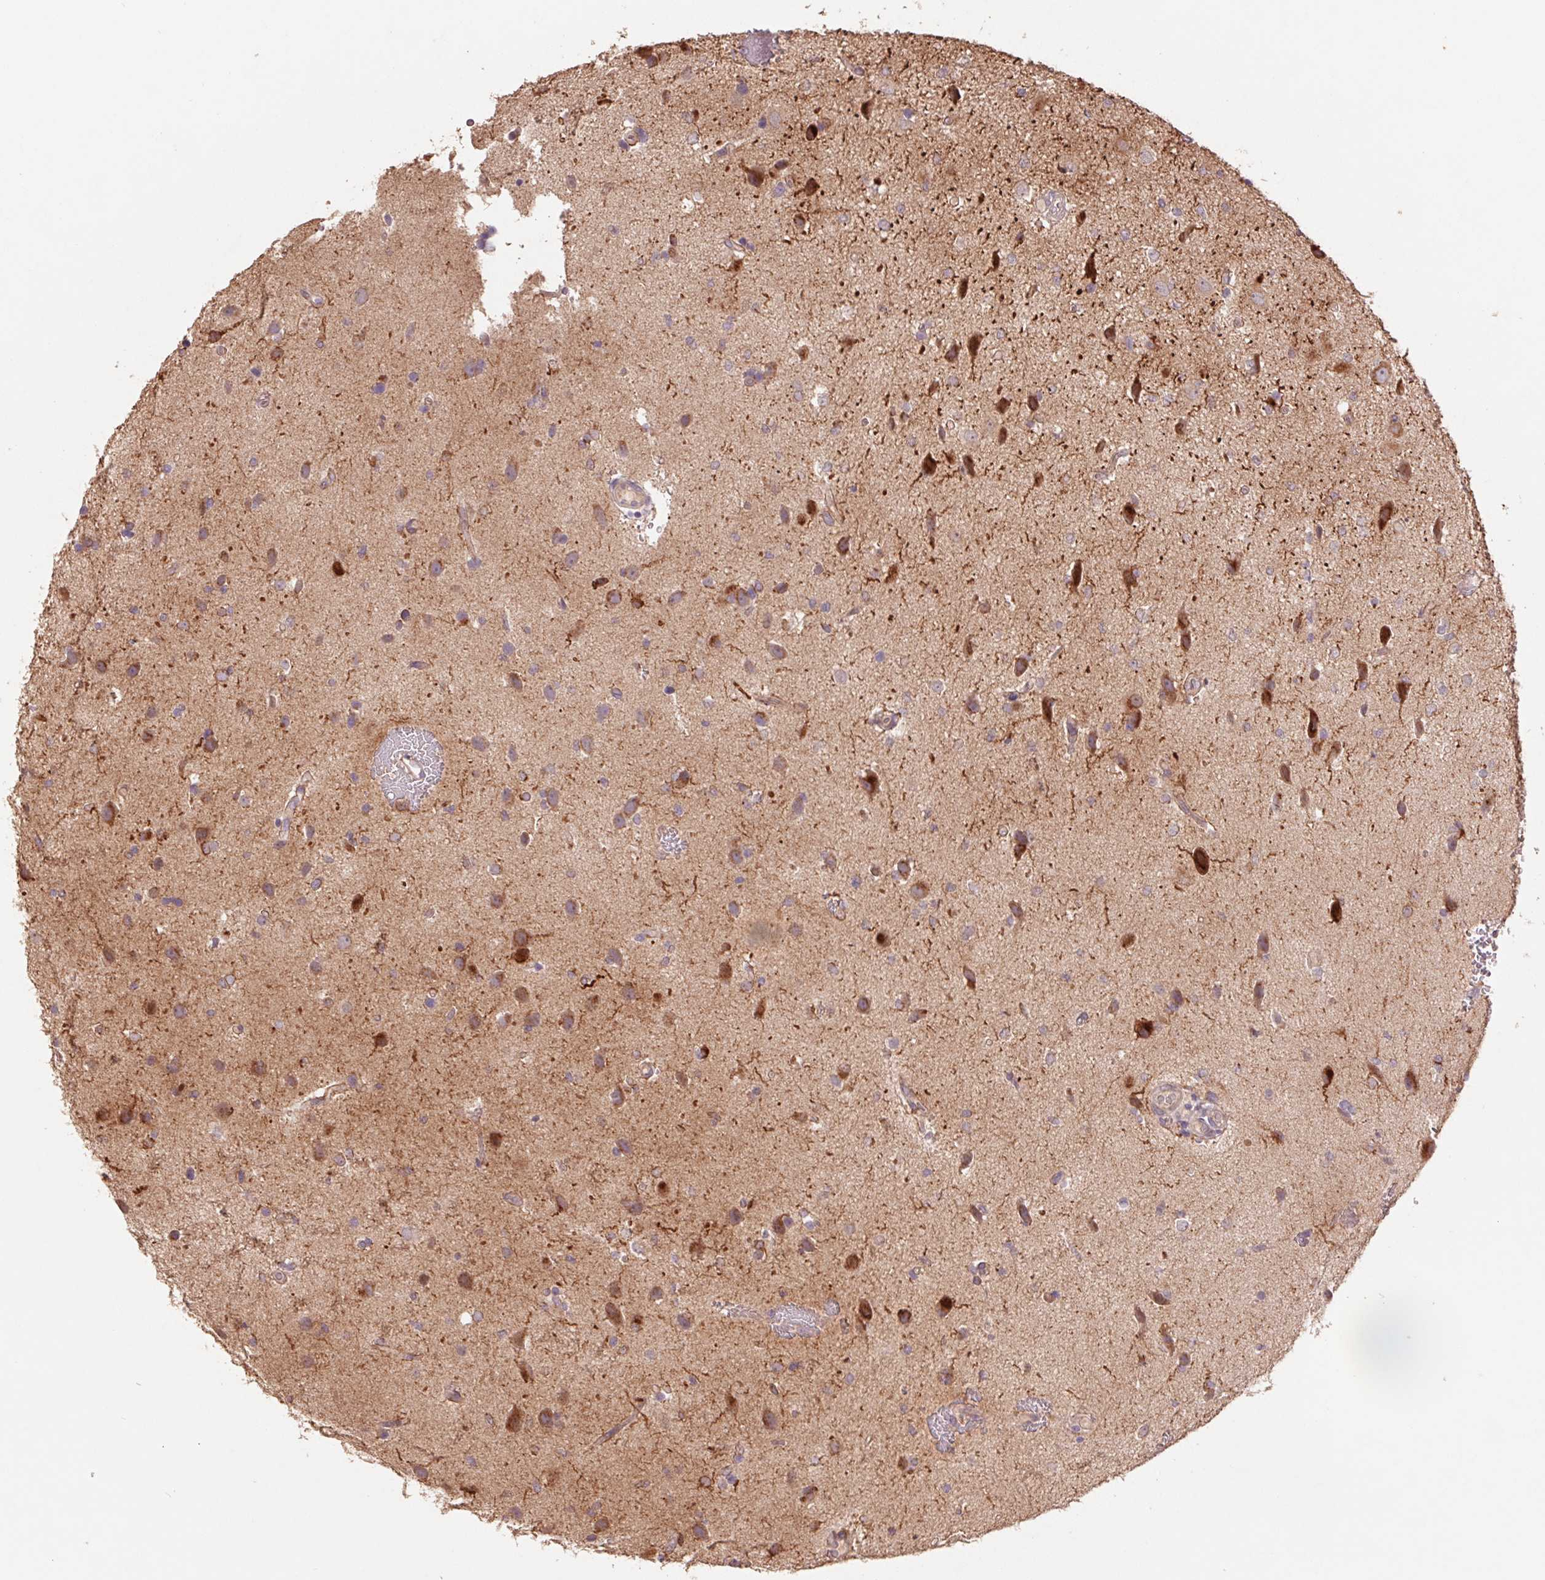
{"staining": {"intensity": "moderate", "quantity": "<25%", "location": "cytoplasmic/membranous"}, "tissue": "glioma", "cell_type": "Tumor cells", "image_type": "cancer", "snomed": [{"axis": "morphology", "description": "Glioma, malignant, Low grade"}, {"axis": "topography", "description": "Brain"}], "caption": "Protein staining displays moderate cytoplasmic/membranous expression in about <25% of tumor cells in glioma.", "gene": "GRM2", "patient": {"sex": "female", "age": 32}}